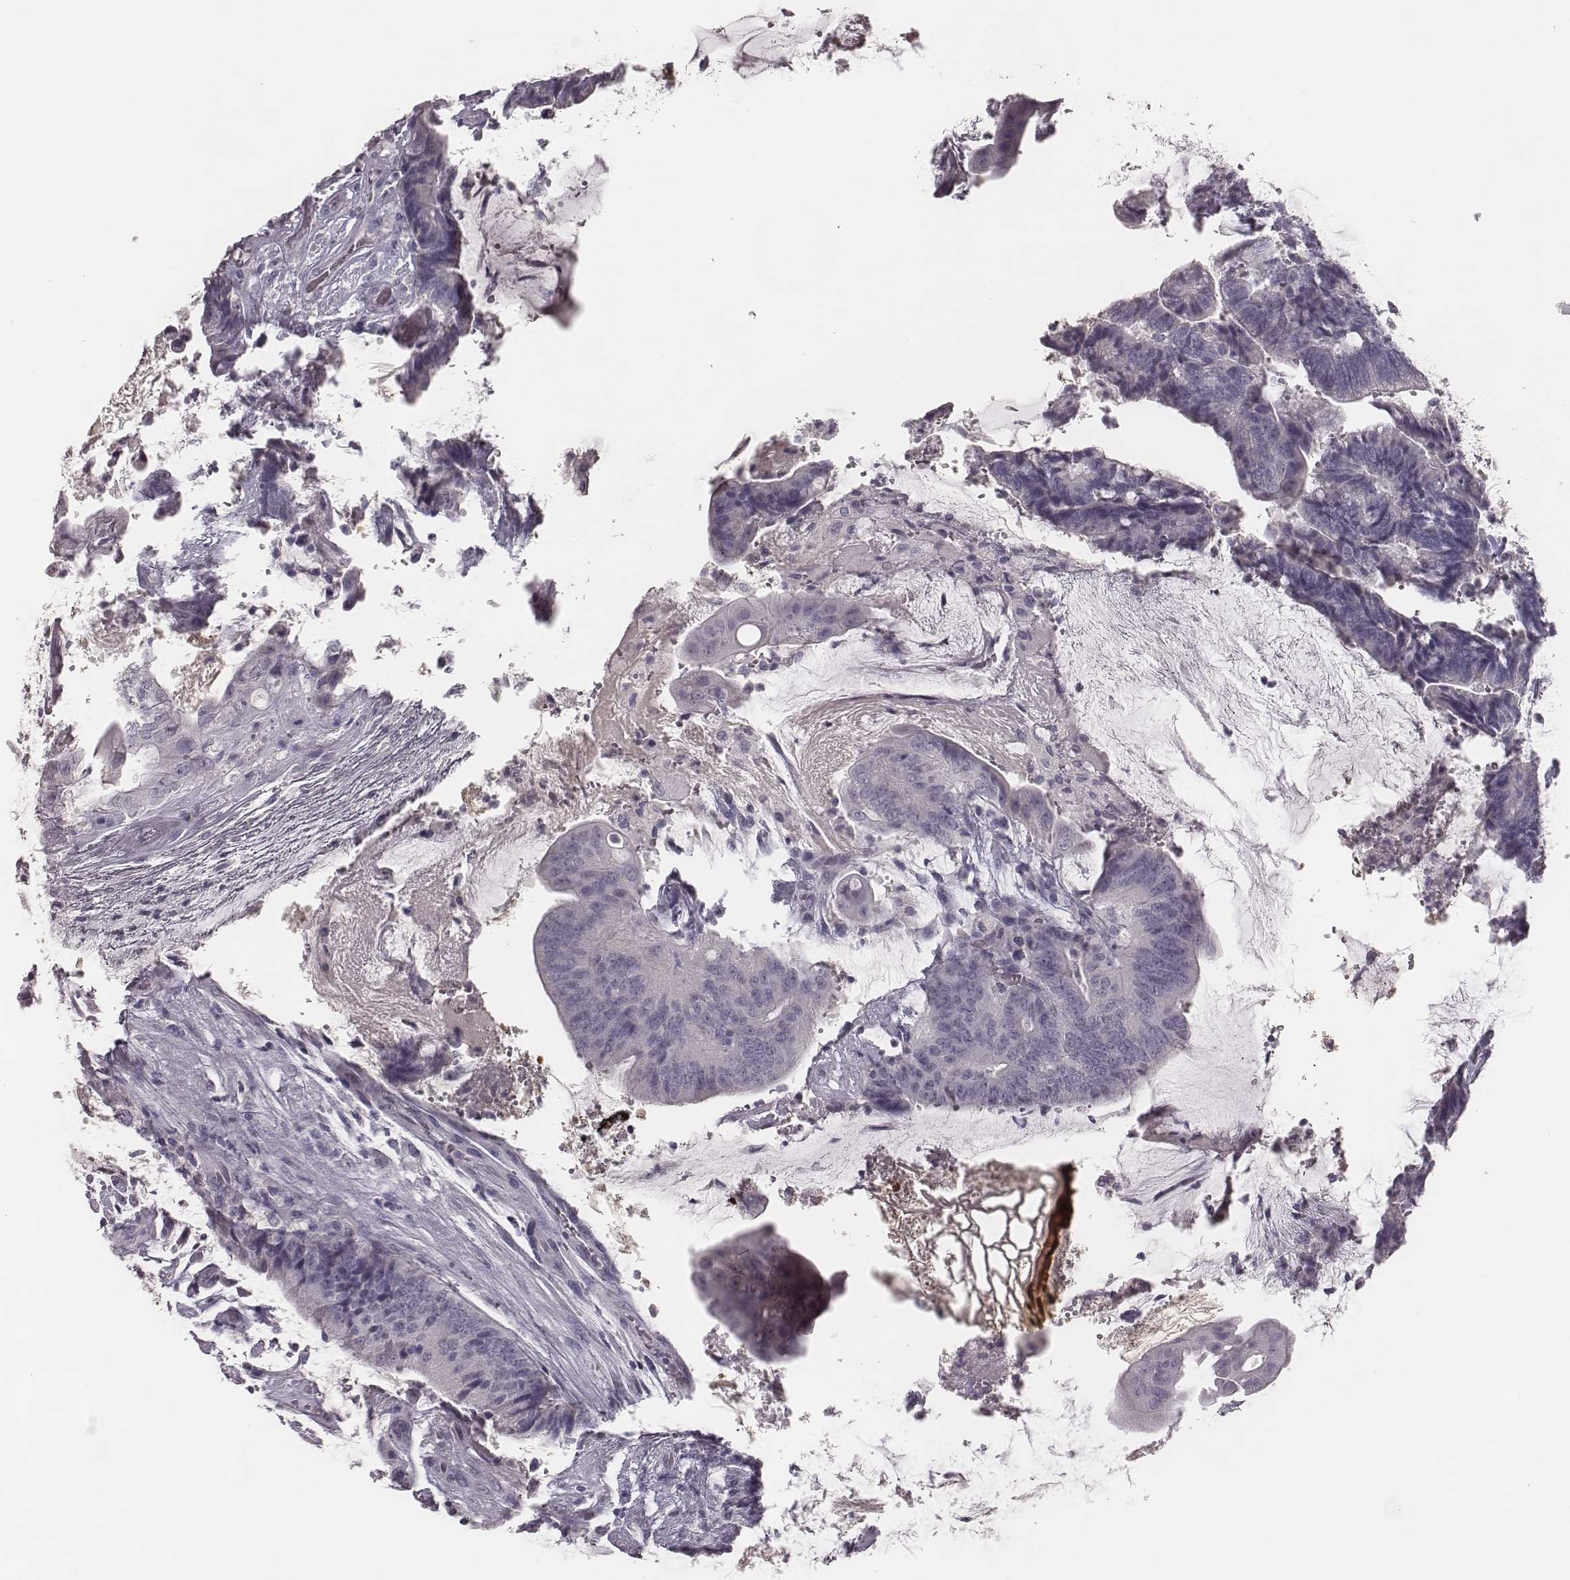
{"staining": {"intensity": "negative", "quantity": "none", "location": "none"}, "tissue": "colorectal cancer", "cell_type": "Tumor cells", "image_type": "cancer", "snomed": [{"axis": "morphology", "description": "Adenocarcinoma, NOS"}, {"axis": "topography", "description": "Colon"}], "caption": "Tumor cells show no significant protein expression in colorectal cancer (adenocarcinoma).", "gene": "MYH6", "patient": {"sex": "female", "age": 43}}